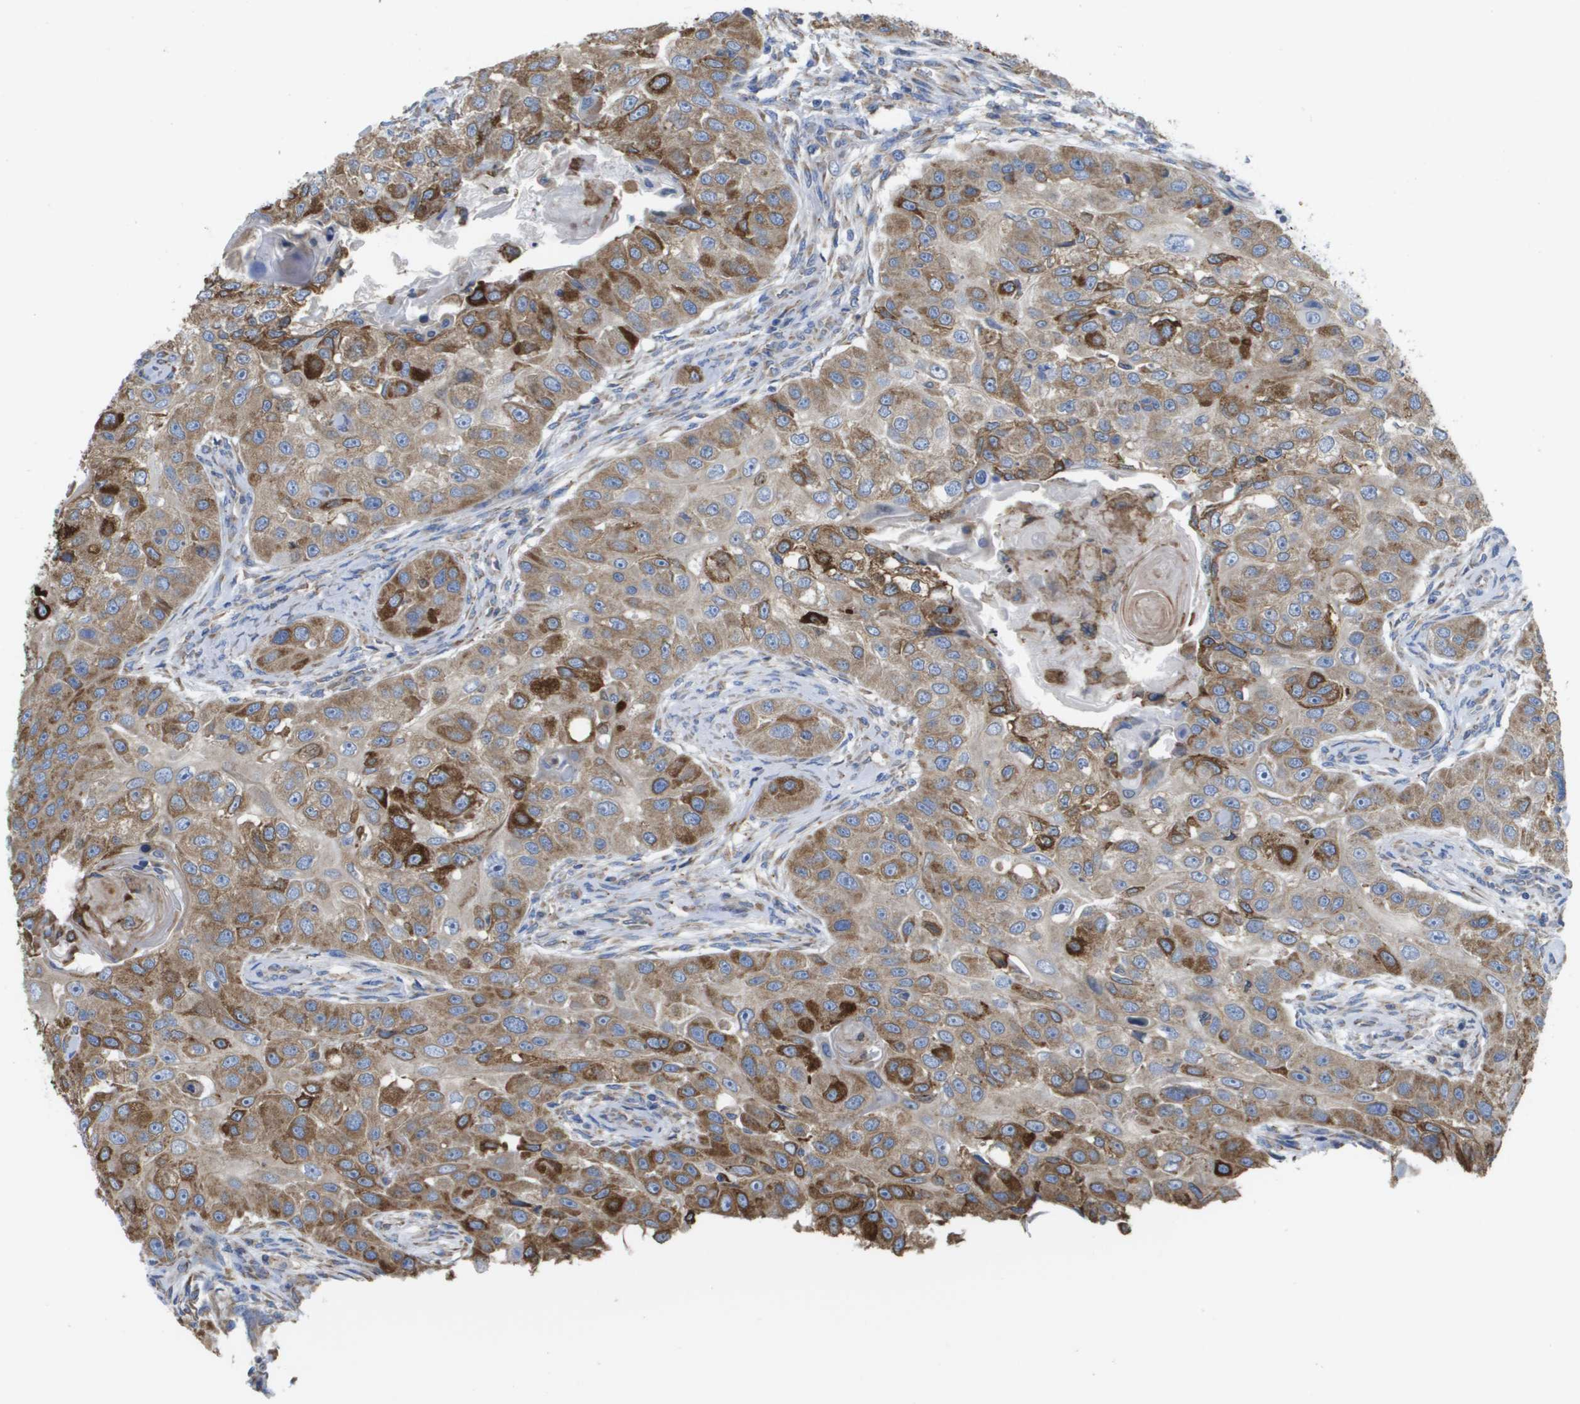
{"staining": {"intensity": "moderate", "quantity": ">75%", "location": "cytoplasmic/membranous"}, "tissue": "head and neck cancer", "cell_type": "Tumor cells", "image_type": "cancer", "snomed": [{"axis": "morphology", "description": "Normal tissue, NOS"}, {"axis": "morphology", "description": "Squamous cell carcinoma, NOS"}, {"axis": "topography", "description": "Skeletal muscle"}, {"axis": "topography", "description": "Head-Neck"}], "caption": "Protein staining of head and neck cancer tissue shows moderate cytoplasmic/membranous expression in about >75% of tumor cells.", "gene": "SDR42E1", "patient": {"sex": "male", "age": 51}}